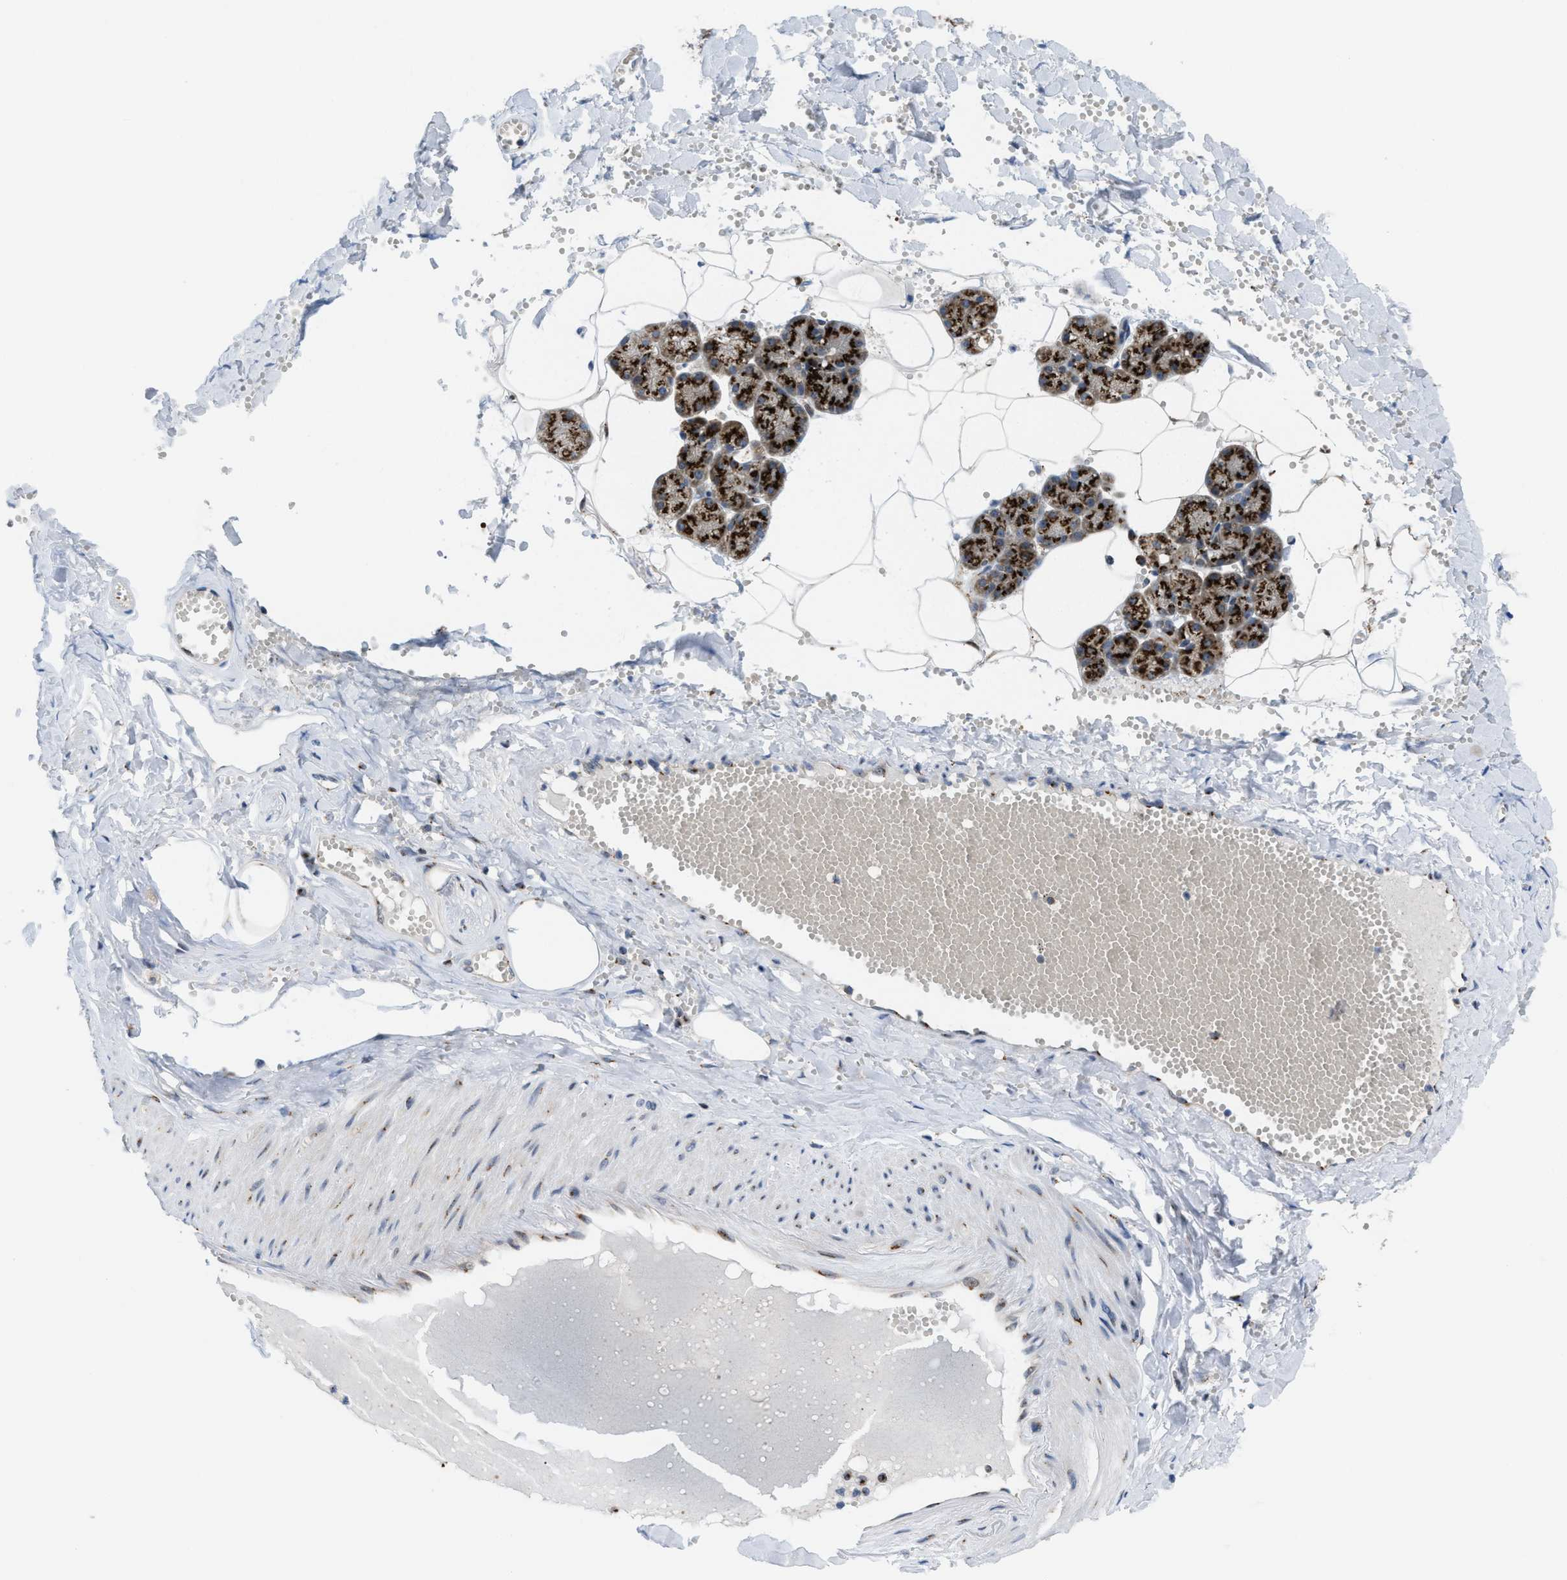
{"staining": {"intensity": "strong", "quantity": ">75%", "location": "cytoplasmic/membranous"}, "tissue": "salivary gland", "cell_type": "Glandular cells", "image_type": "normal", "snomed": [{"axis": "morphology", "description": "Normal tissue, NOS"}, {"axis": "topography", "description": "Salivary gland"}], "caption": "A photomicrograph of human salivary gland stained for a protein demonstrates strong cytoplasmic/membranous brown staining in glandular cells.", "gene": "SLC38A10", "patient": {"sex": "male", "age": 62}}